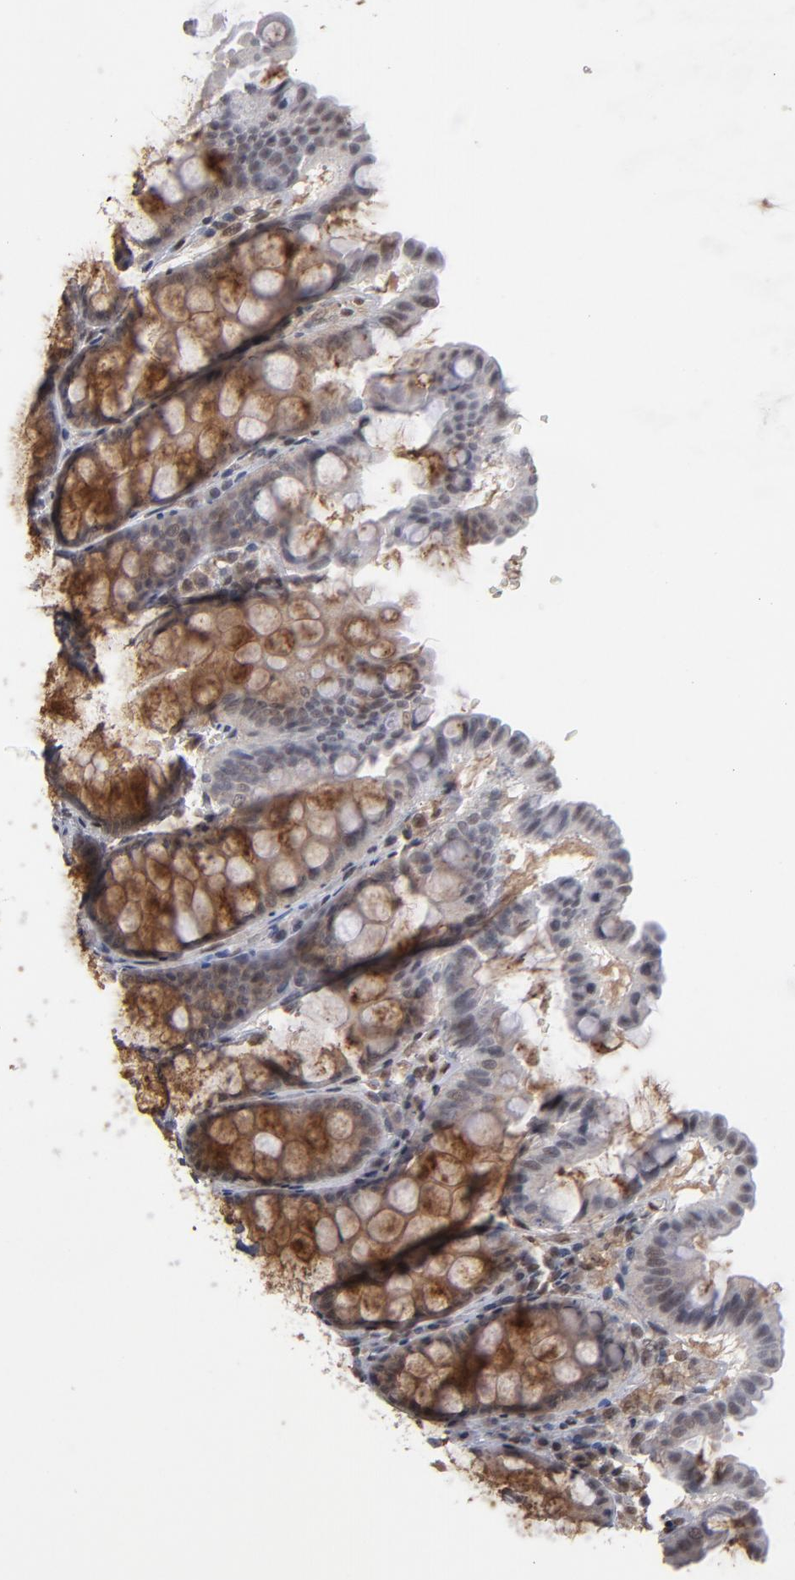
{"staining": {"intensity": "moderate", "quantity": ">75%", "location": "nuclear"}, "tissue": "colon", "cell_type": "Endothelial cells", "image_type": "normal", "snomed": [{"axis": "morphology", "description": "Normal tissue, NOS"}, {"axis": "topography", "description": "Colon"}], "caption": "Immunohistochemistry of benign colon demonstrates medium levels of moderate nuclear expression in about >75% of endothelial cells. (Stains: DAB (3,3'-diaminobenzidine) in brown, nuclei in blue, Microscopy: brightfield microscopy at high magnification).", "gene": "HUWE1", "patient": {"sex": "female", "age": 61}}